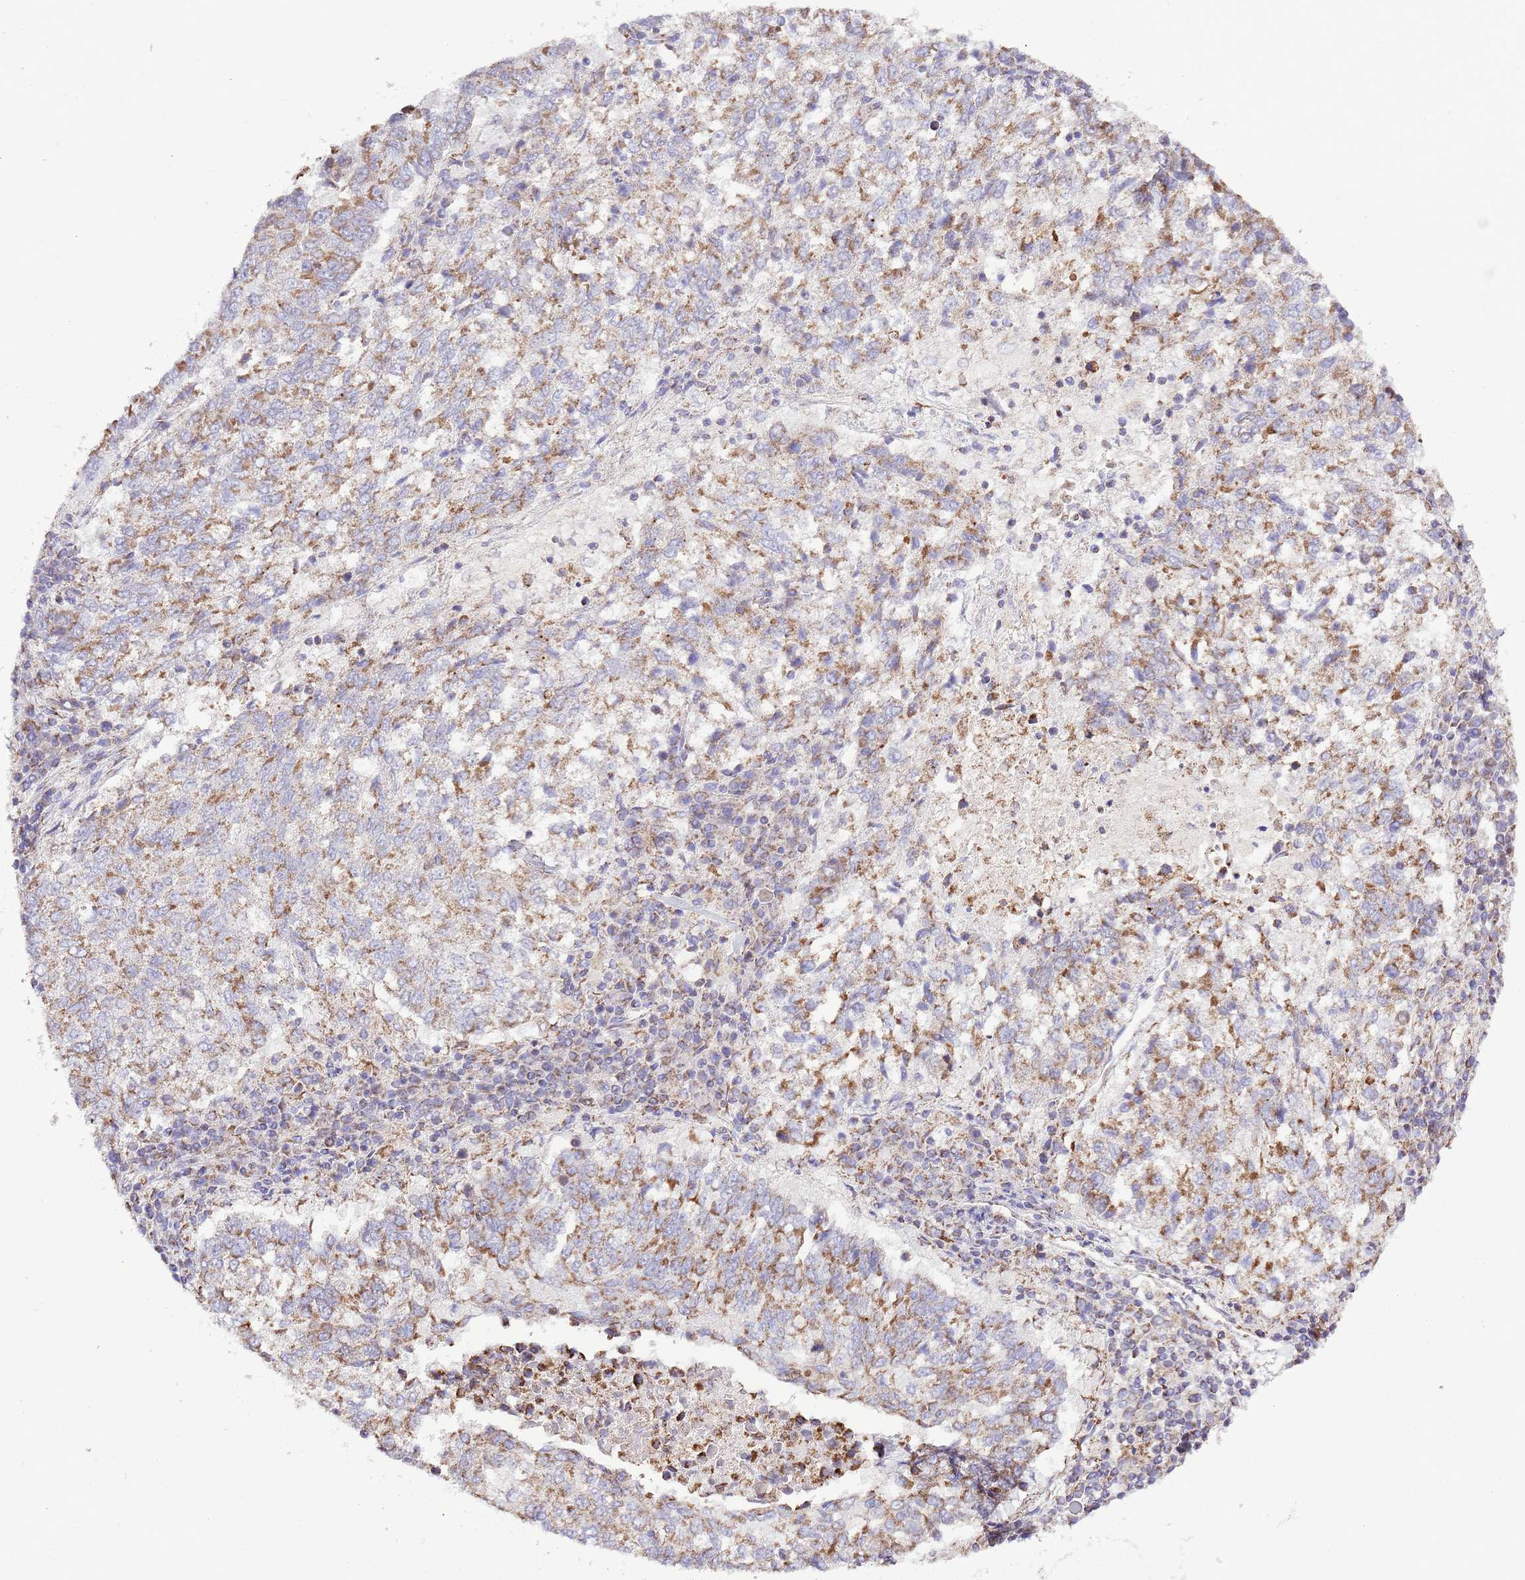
{"staining": {"intensity": "moderate", "quantity": ">75%", "location": "cytoplasmic/membranous"}, "tissue": "lung cancer", "cell_type": "Tumor cells", "image_type": "cancer", "snomed": [{"axis": "morphology", "description": "Squamous cell carcinoma, NOS"}, {"axis": "topography", "description": "Lung"}], "caption": "Immunohistochemical staining of lung cancer (squamous cell carcinoma) displays medium levels of moderate cytoplasmic/membranous positivity in about >75% of tumor cells.", "gene": "TEKTIP1", "patient": {"sex": "male", "age": 73}}